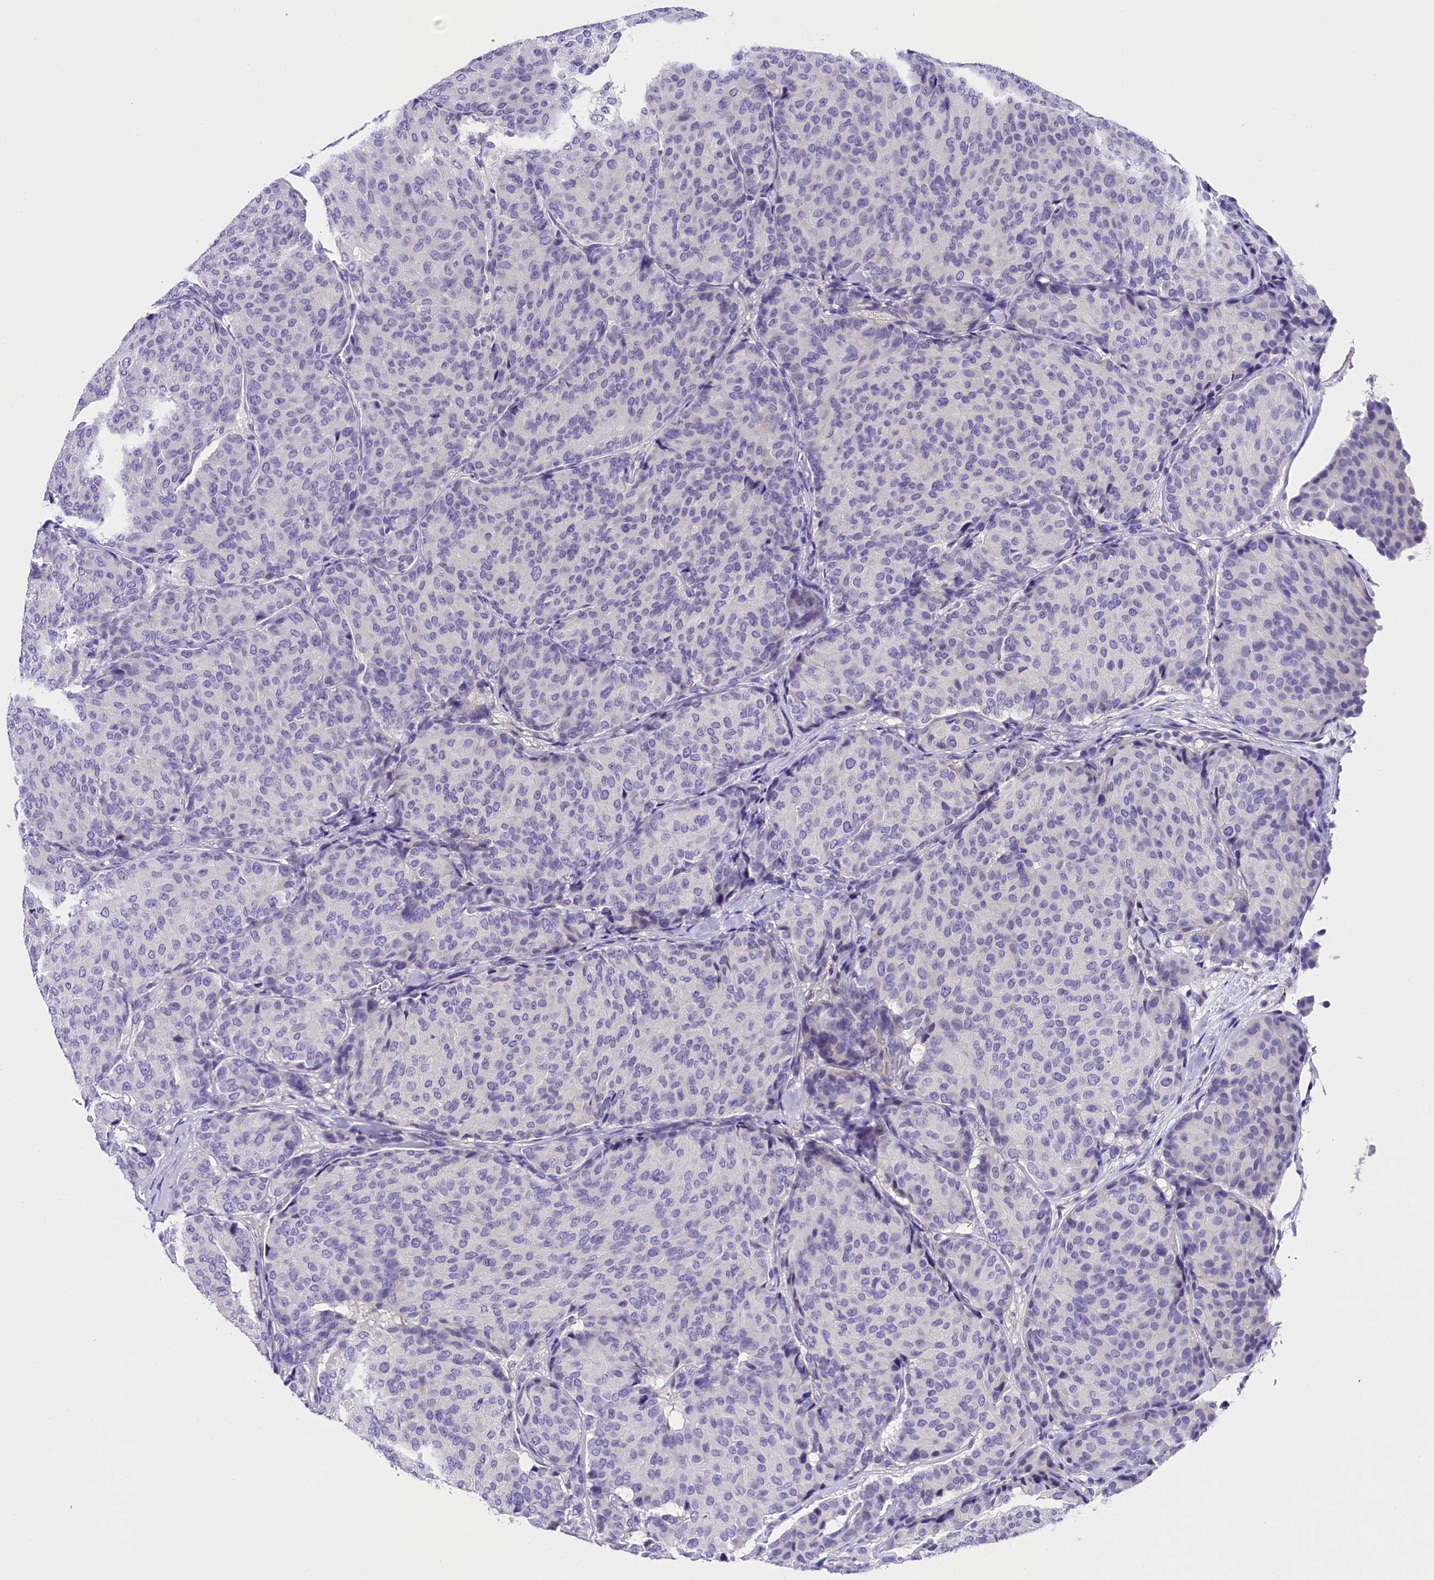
{"staining": {"intensity": "negative", "quantity": "none", "location": "none"}, "tissue": "breast cancer", "cell_type": "Tumor cells", "image_type": "cancer", "snomed": [{"axis": "morphology", "description": "Duct carcinoma"}, {"axis": "topography", "description": "Breast"}], "caption": "Human breast cancer (intraductal carcinoma) stained for a protein using immunohistochemistry reveals no positivity in tumor cells.", "gene": "SOD3", "patient": {"sex": "female", "age": 75}}